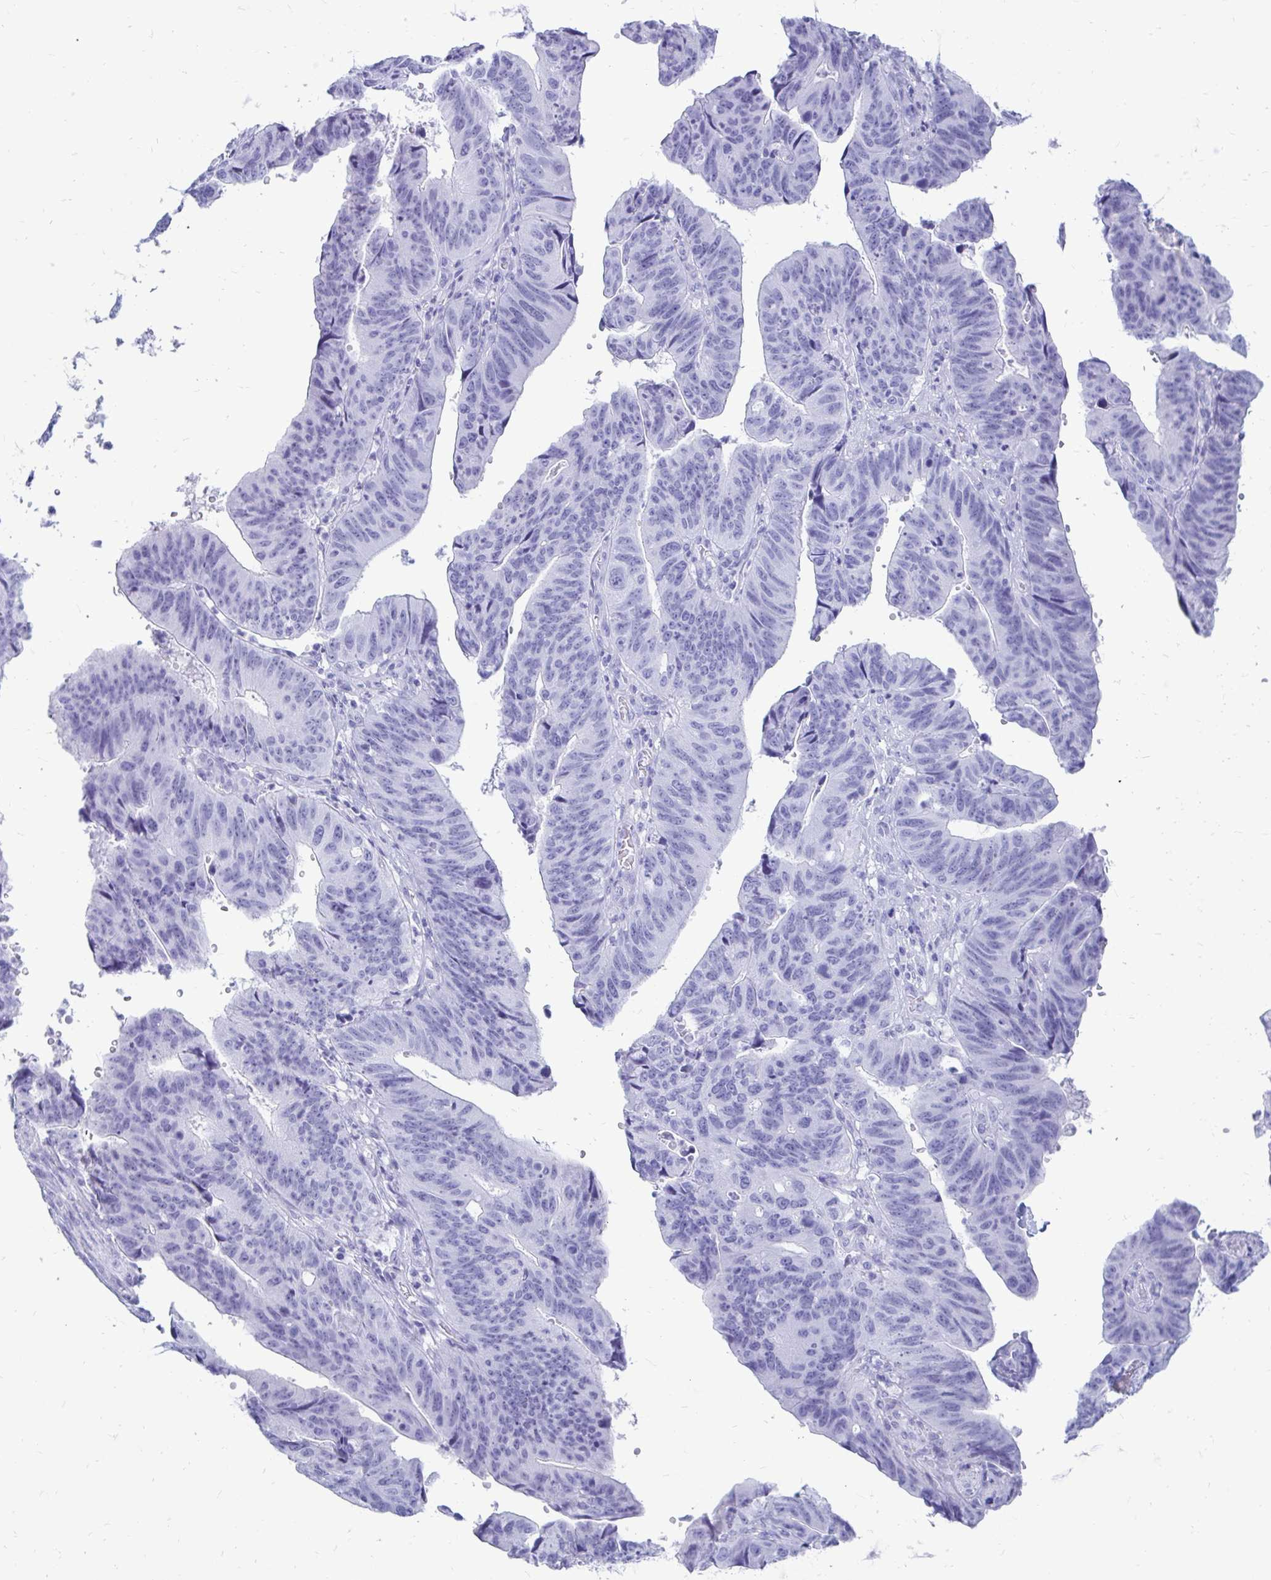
{"staining": {"intensity": "negative", "quantity": "none", "location": "none"}, "tissue": "stomach cancer", "cell_type": "Tumor cells", "image_type": "cancer", "snomed": [{"axis": "morphology", "description": "Adenocarcinoma, NOS"}, {"axis": "topography", "description": "Stomach"}], "caption": "IHC histopathology image of adenocarcinoma (stomach) stained for a protein (brown), which shows no staining in tumor cells.", "gene": "OR10R2", "patient": {"sex": "male", "age": 59}}